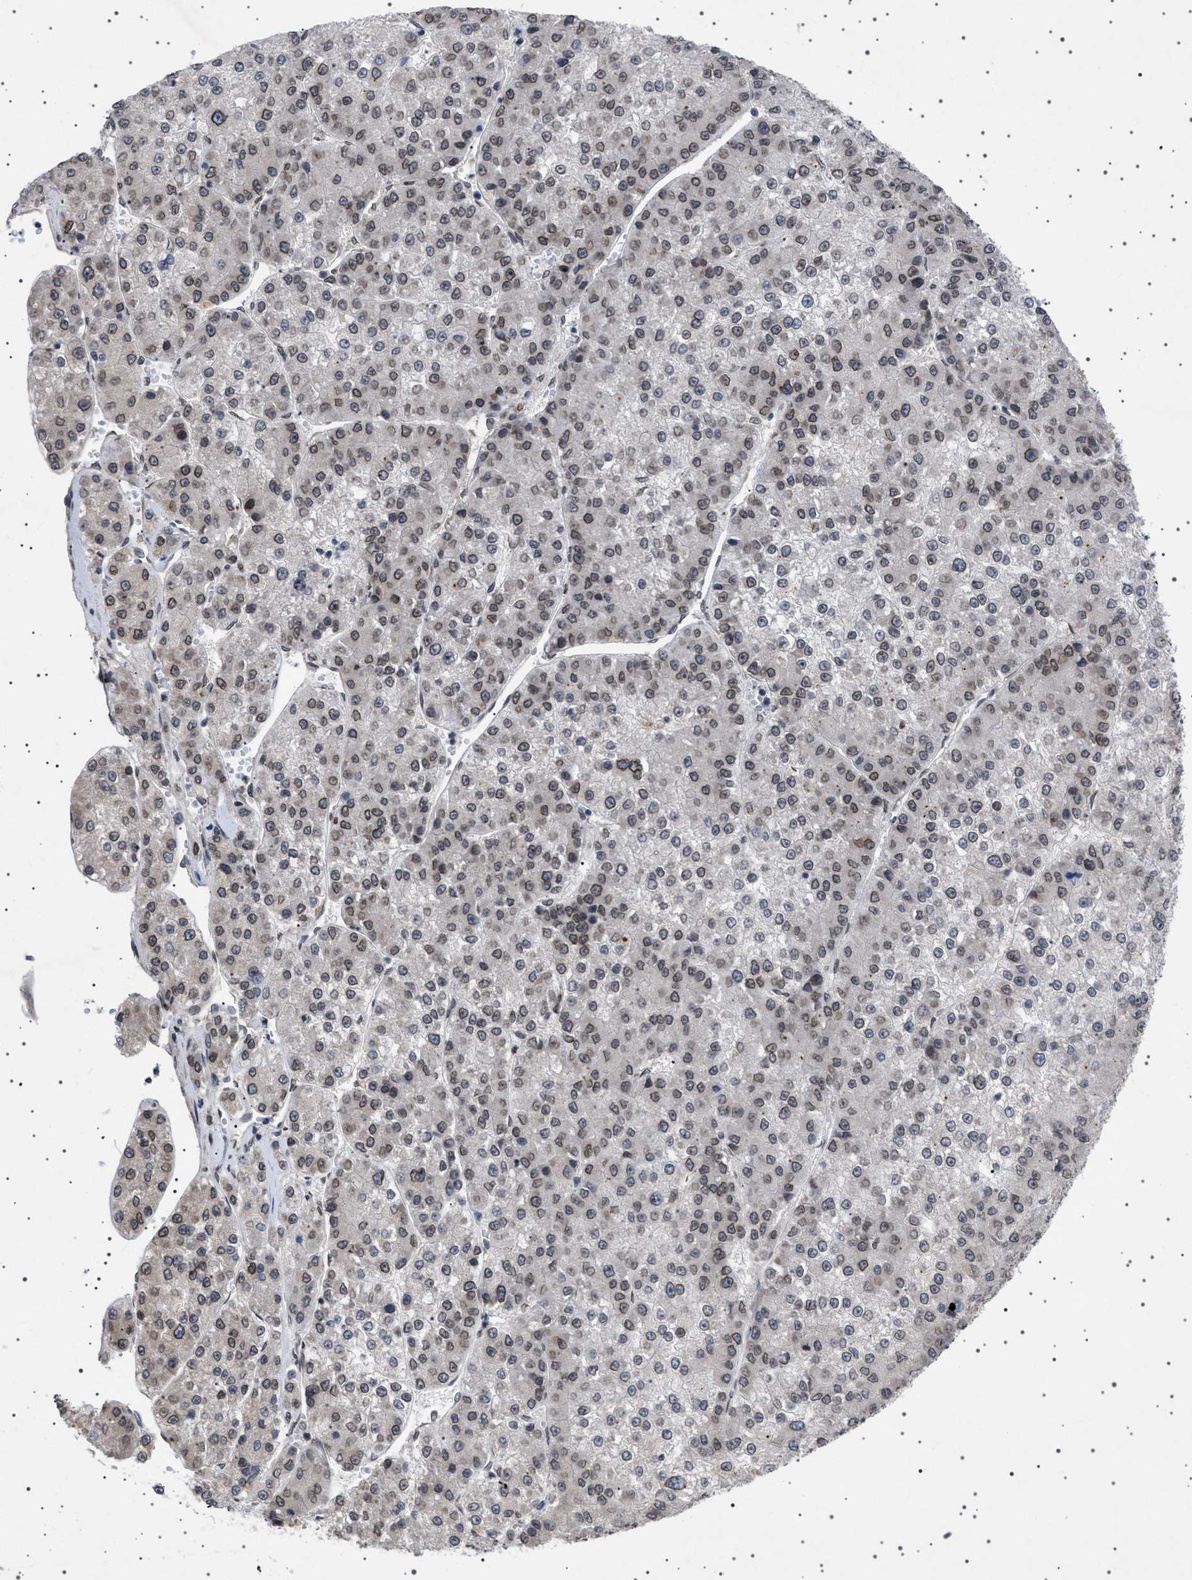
{"staining": {"intensity": "moderate", "quantity": ">75%", "location": "cytoplasmic/membranous,nuclear"}, "tissue": "liver cancer", "cell_type": "Tumor cells", "image_type": "cancer", "snomed": [{"axis": "morphology", "description": "Carcinoma, Hepatocellular, NOS"}, {"axis": "topography", "description": "Liver"}], "caption": "Human hepatocellular carcinoma (liver) stained with a protein marker reveals moderate staining in tumor cells.", "gene": "NUP93", "patient": {"sex": "female", "age": 73}}